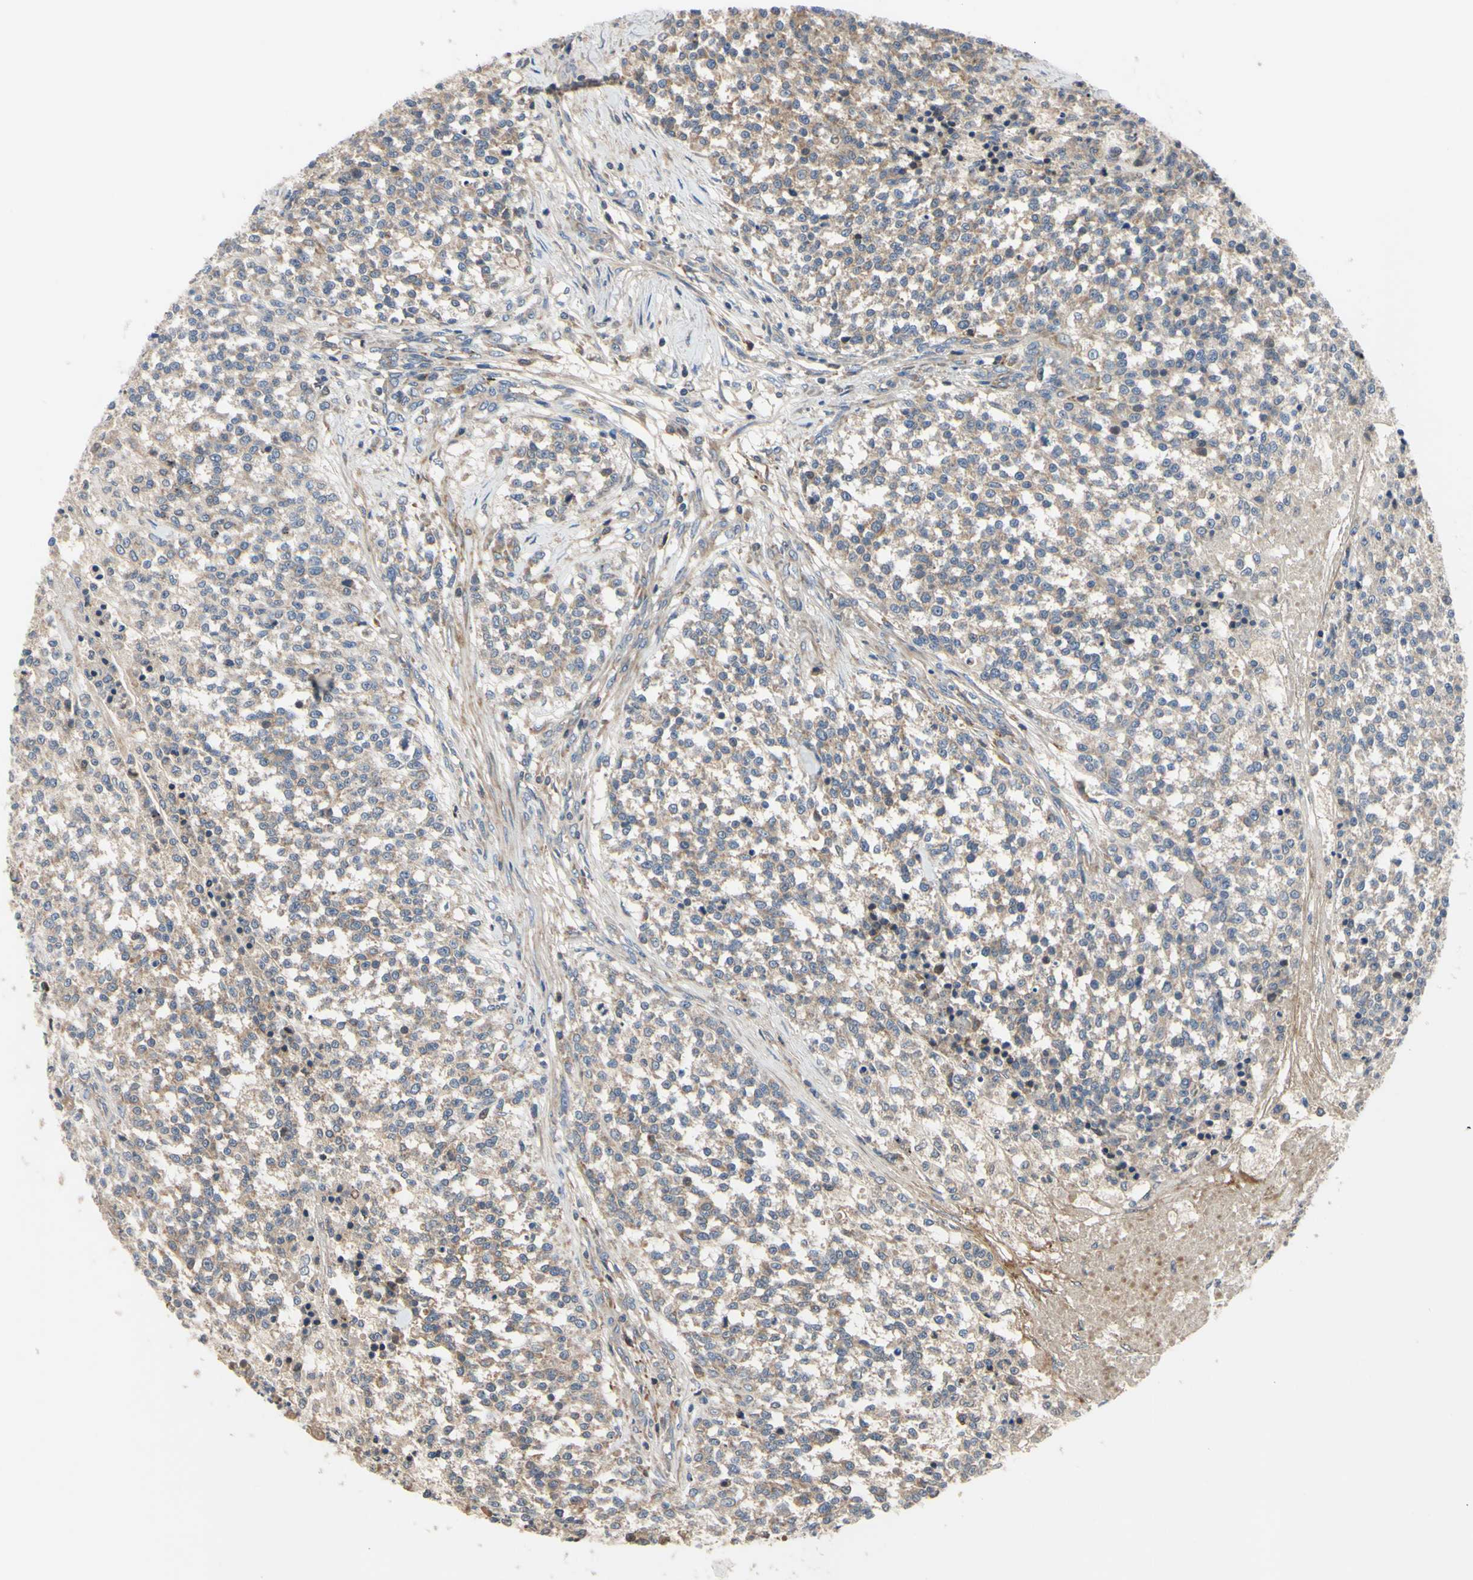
{"staining": {"intensity": "weak", "quantity": ">75%", "location": "cytoplasmic/membranous"}, "tissue": "testis cancer", "cell_type": "Tumor cells", "image_type": "cancer", "snomed": [{"axis": "morphology", "description": "Seminoma, NOS"}, {"axis": "topography", "description": "Testis"}], "caption": "Tumor cells reveal weak cytoplasmic/membranous staining in approximately >75% of cells in testis cancer (seminoma). (DAB = brown stain, brightfield microscopy at high magnification).", "gene": "XIAP", "patient": {"sex": "male", "age": 59}}